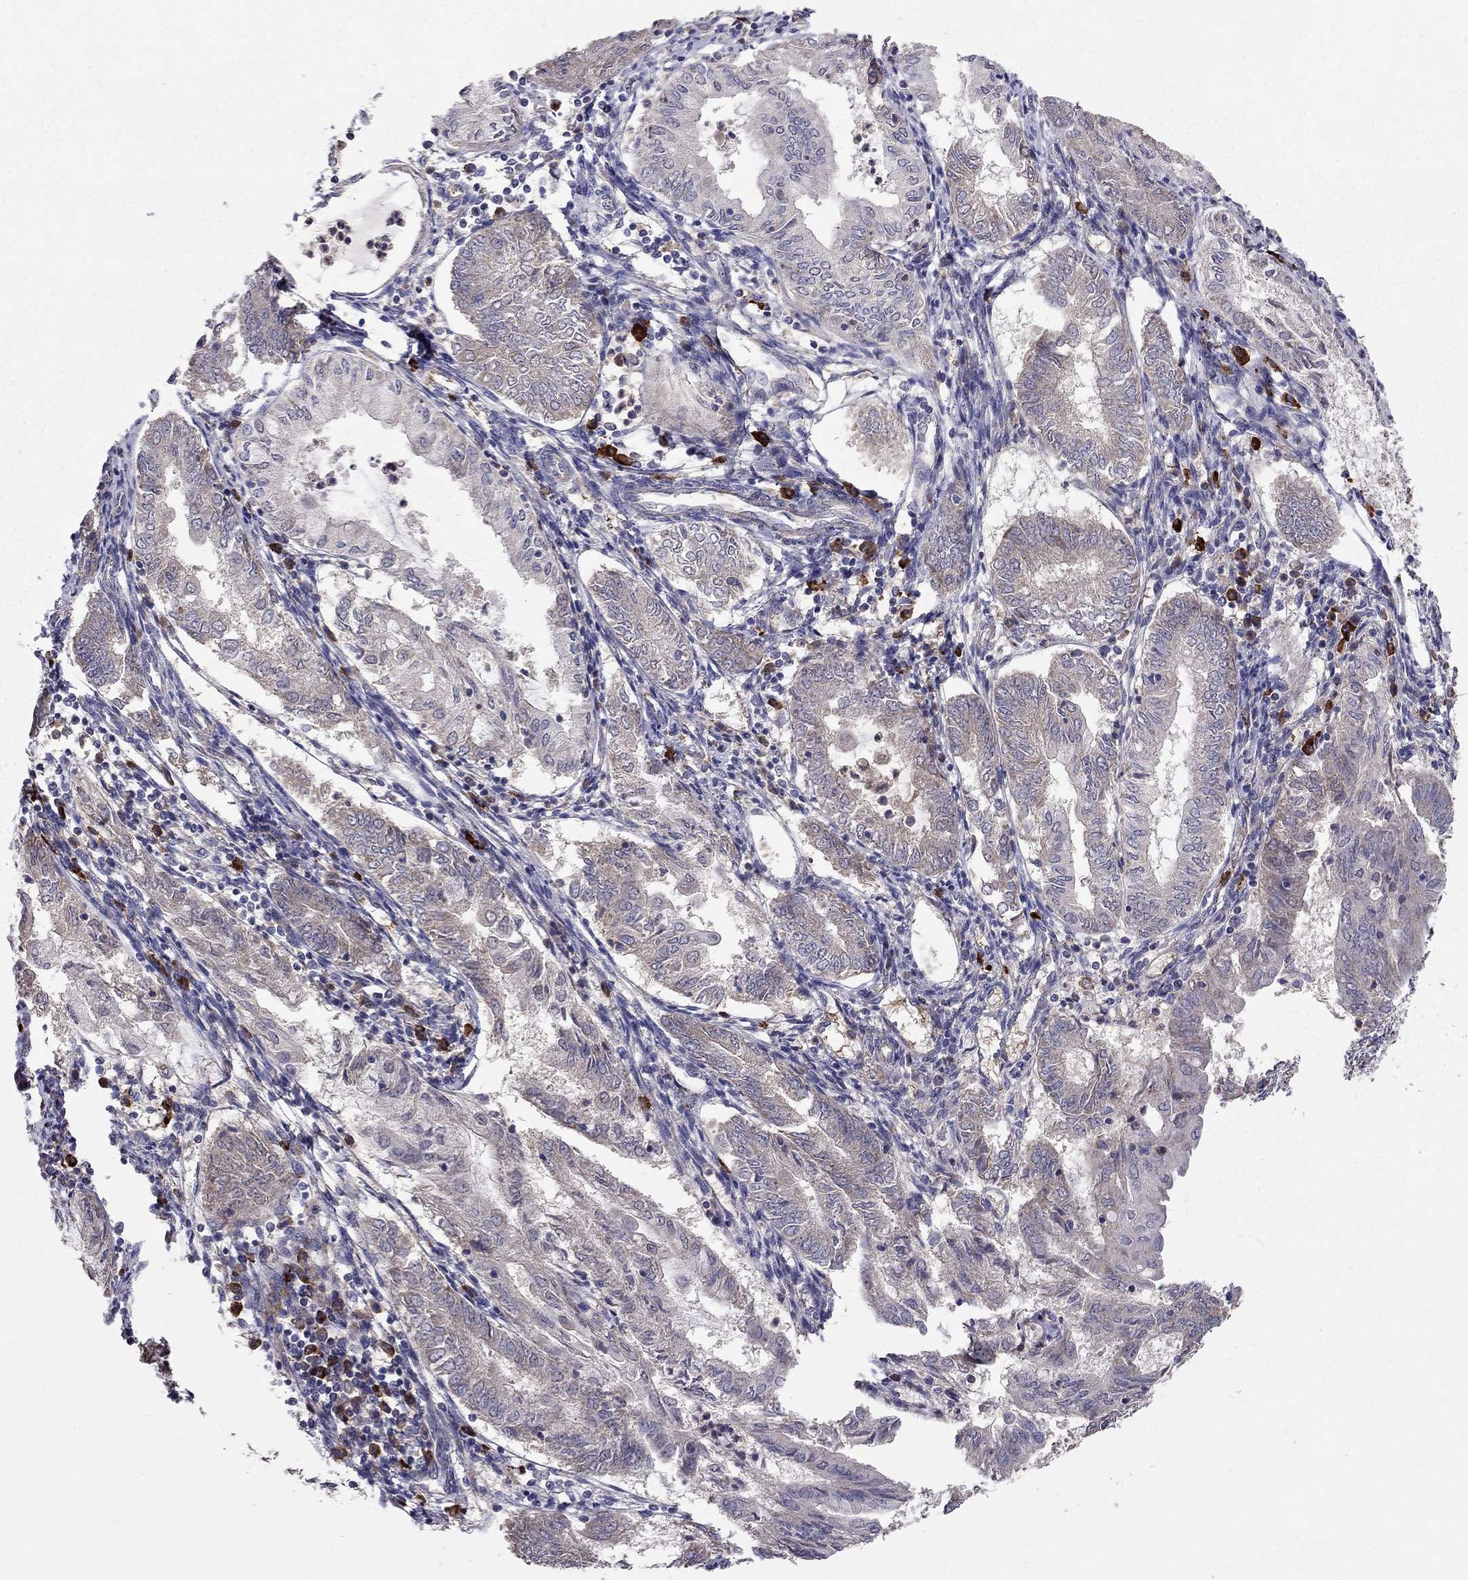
{"staining": {"intensity": "weak", "quantity": "<25%", "location": "cytoplasmic/membranous"}, "tissue": "endometrial cancer", "cell_type": "Tumor cells", "image_type": "cancer", "snomed": [{"axis": "morphology", "description": "Adenocarcinoma, NOS"}, {"axis": "topography", "description": "Endometrium"}], "caption": "The histopathology image displays no staining of tumor cells in endometrial cancer.", "gene": "PIK3CG", "patient": {"sex": "female", "age": 68}}